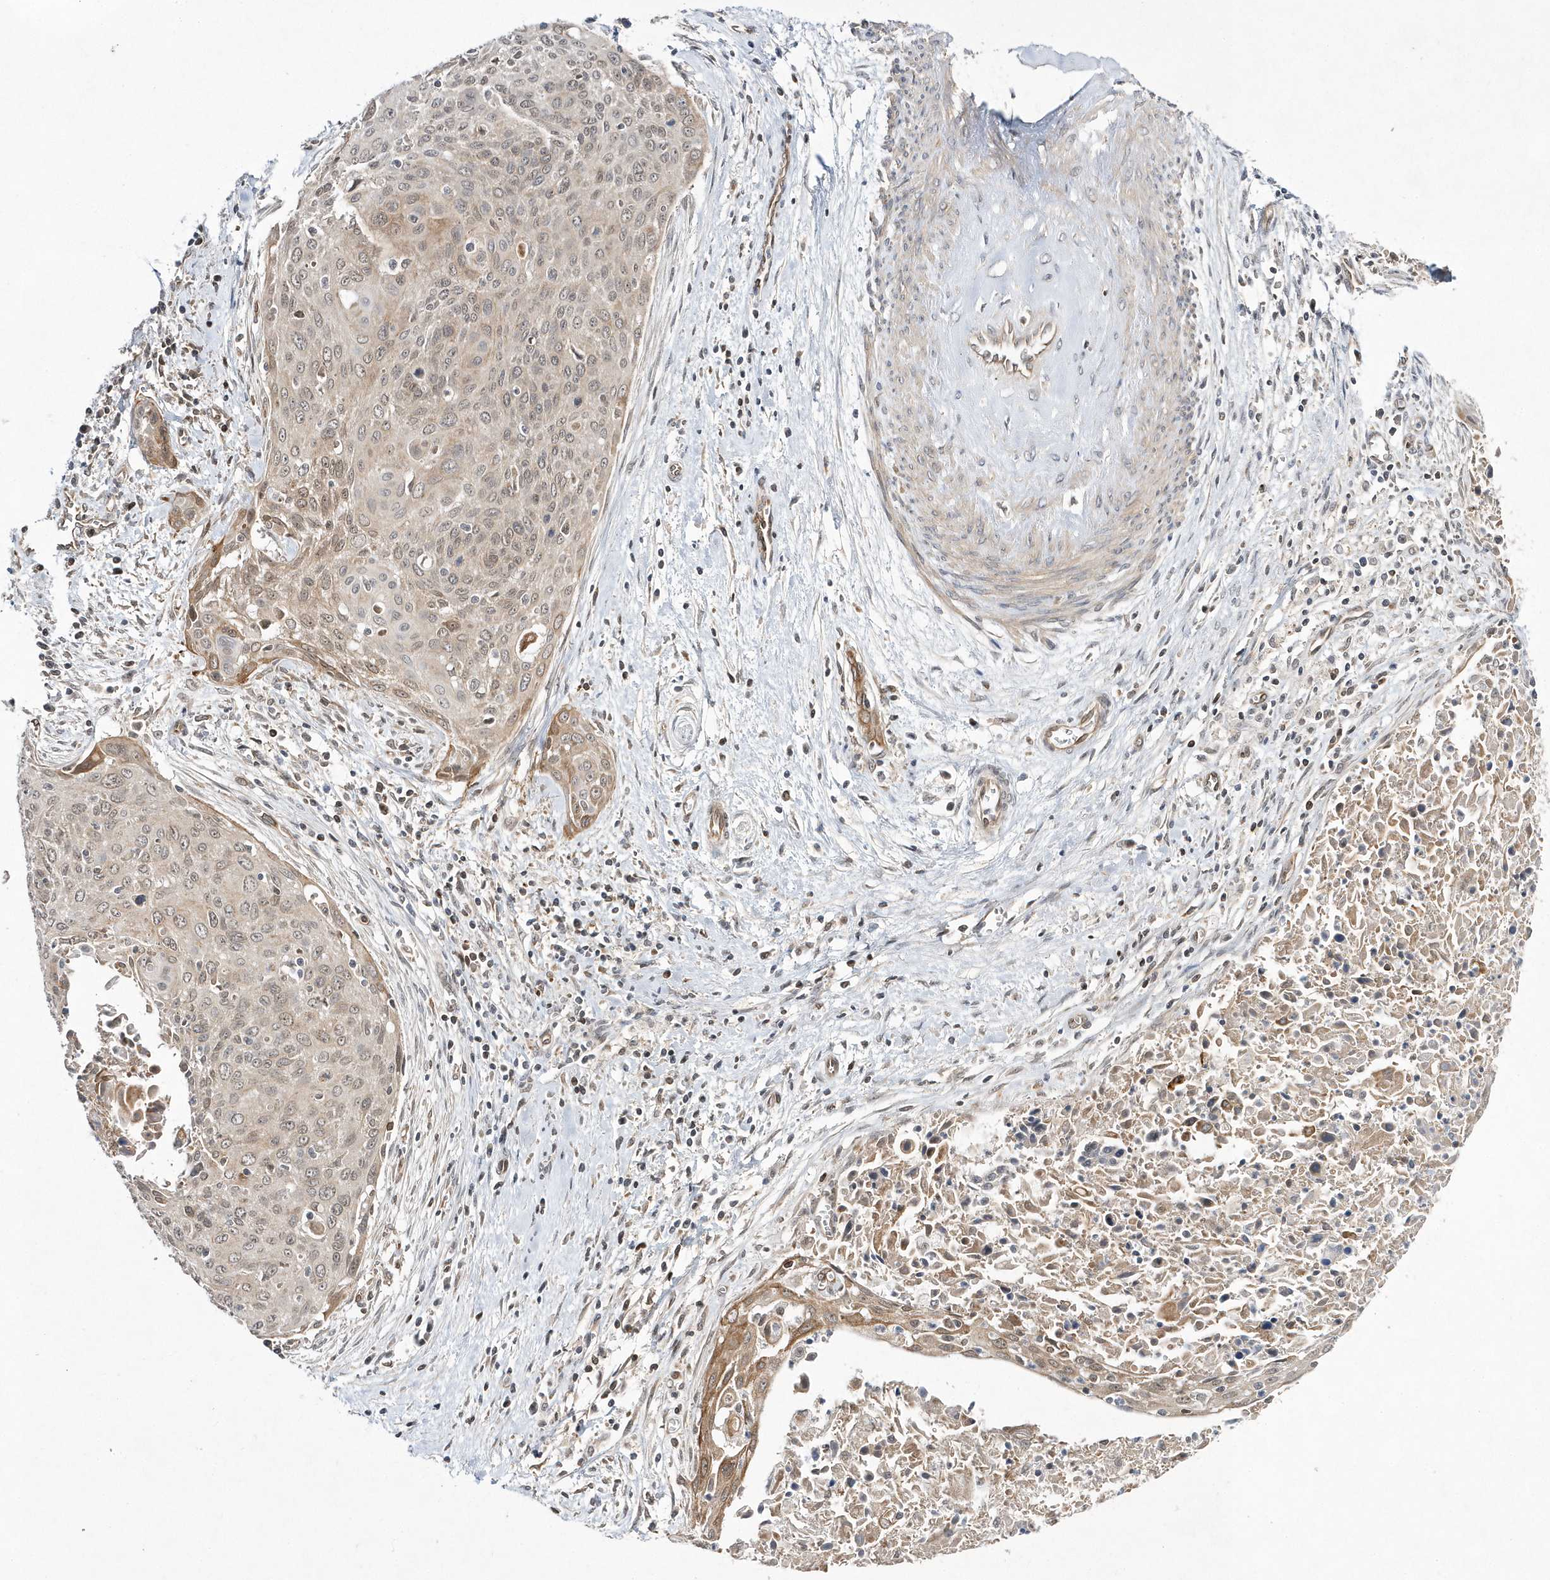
{"staining": {"intensity": "moderate", "quantity": "25%-75%", "location": "cytoplasmic/membranous,nuclear"}, "tissue": "cervical cancer", "cell_type": "Tumor cells", "image_type": "cancer", "snomed": [{"axis": "morphology", "description": "Squamous cell carcinoma, NOS"}, {"axis": "topography", "description": "Cervix"}], "caption": "High-power microscopy captured an immunohistochemistry (IHC) micrograph of cervical squamous cell carcinoma, revealing moderate cytoplasmic/membranous and nuclear expression in about 25%-75% of tumor cells.", "gene": "TMEM132B", "patient": {"sex": "female", "age": 55}}